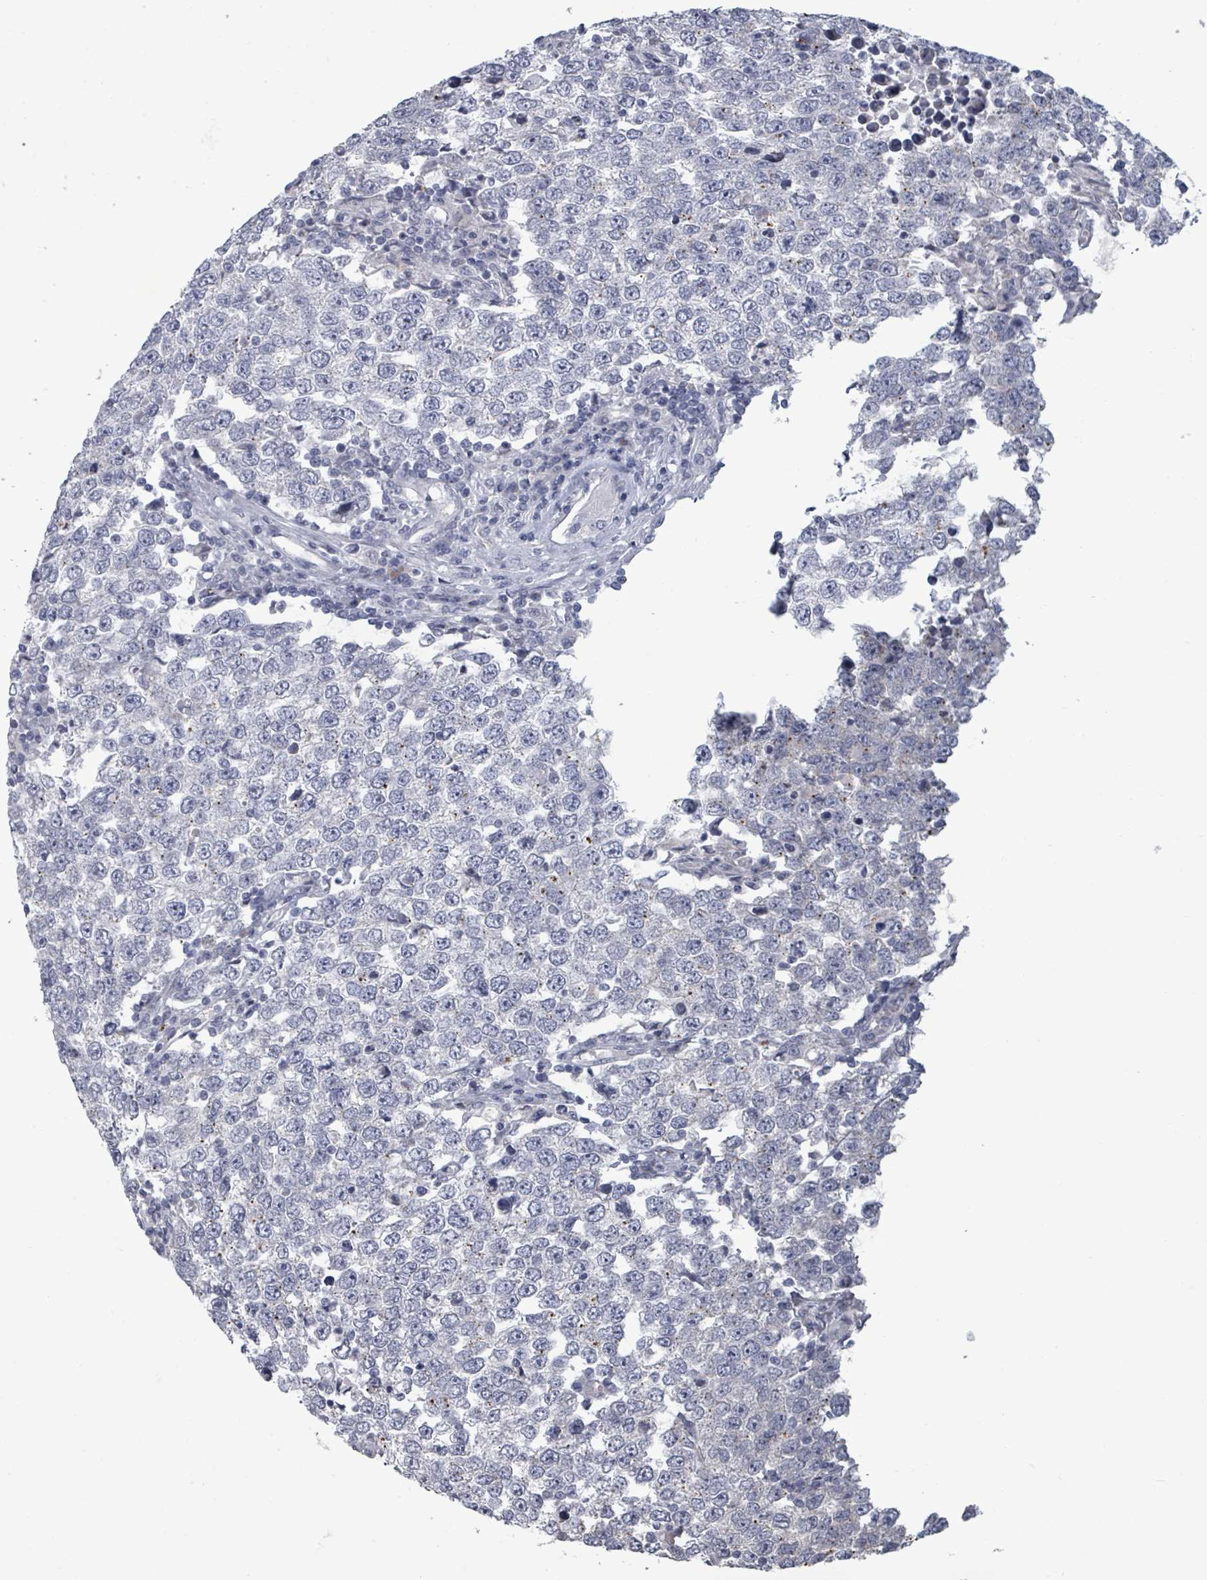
{"staining": {"intensity": "negative", "quantity": "none", "location": "none"}, "tissue": "testis cancer", "cell_type": "Tumor cells", "image_type": "cancer", "snomed": [{"axis": "morphology", "description": "Seminoma, NOS"}, {"axis": "morphology", "description": "Carcinoma, Embryonal, NOS"}, {"axis": "topography", "description": "Testis"}], "caption": "A high-resolution micrograph shows IHC staining of testis seminoma, which exhibits no significant positivity in tumor cells.", "gene": "ASB12", "patient": {"sex": "male", "age": 28}}